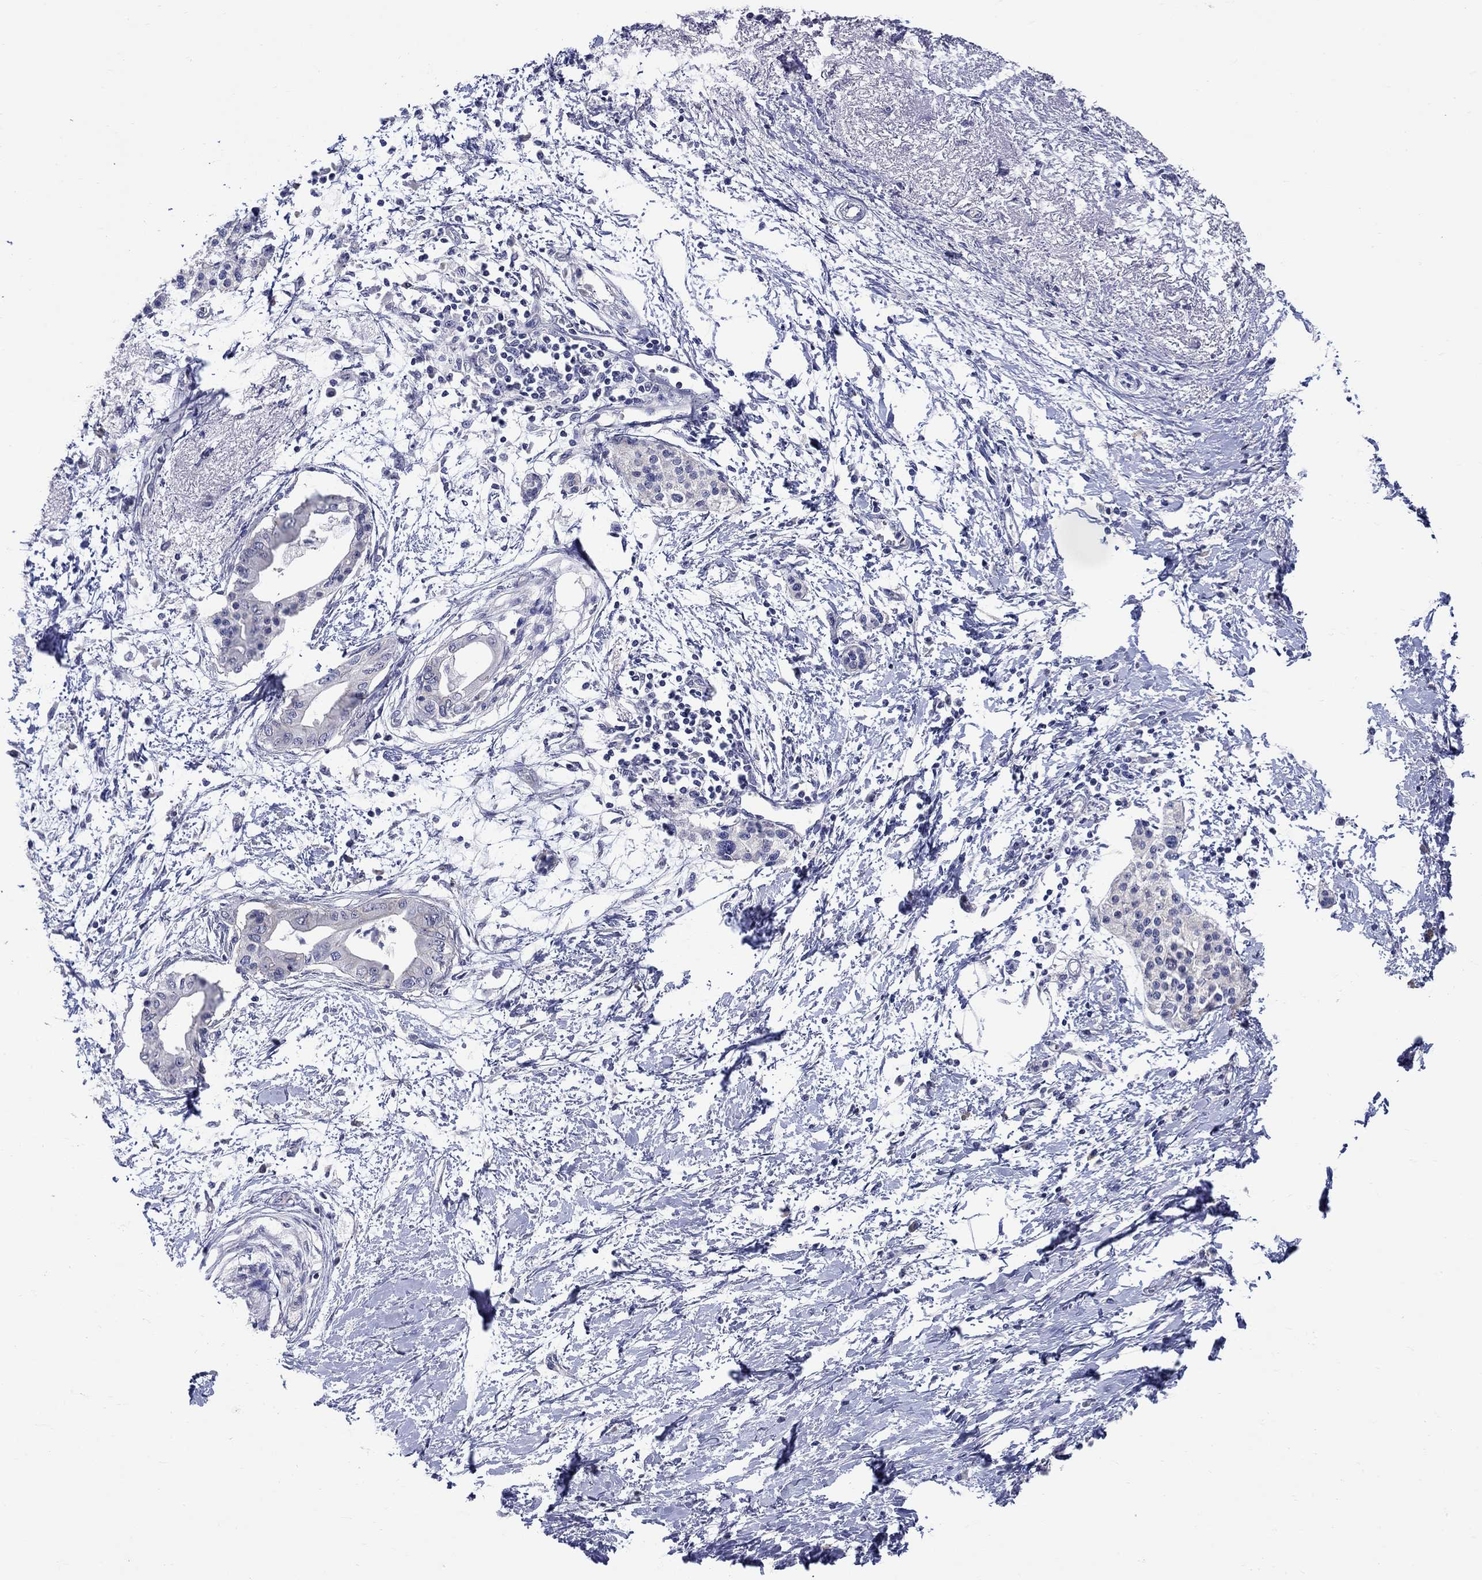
{"staining": {"intensity": "negative", "quantity": "none", "location": "none"}, "tissue": "pancreatic cancer", "cell_type": "Tumor cells", "image_type": "cancer", "snomed": [{"axis": "morphology", "description": "Normal tissue, NOS"}, {"axis": "morphology", "description": "Adenocarcinoma, NOS"}, {"axis": "topography", "description": "Pancreas"}, {"axis": "topography", "description": "Duodenum"}], "caption": "This image is of pancreatic cancer (adenocarcinoma) stained with immunohistochemistry (IHC) to label a protein in brown with the nuclei are counter-stained blue. There is no staining in tumor cells.", "gene": "SLC30A3", "patient": {"sex": "female", "age": 60}}